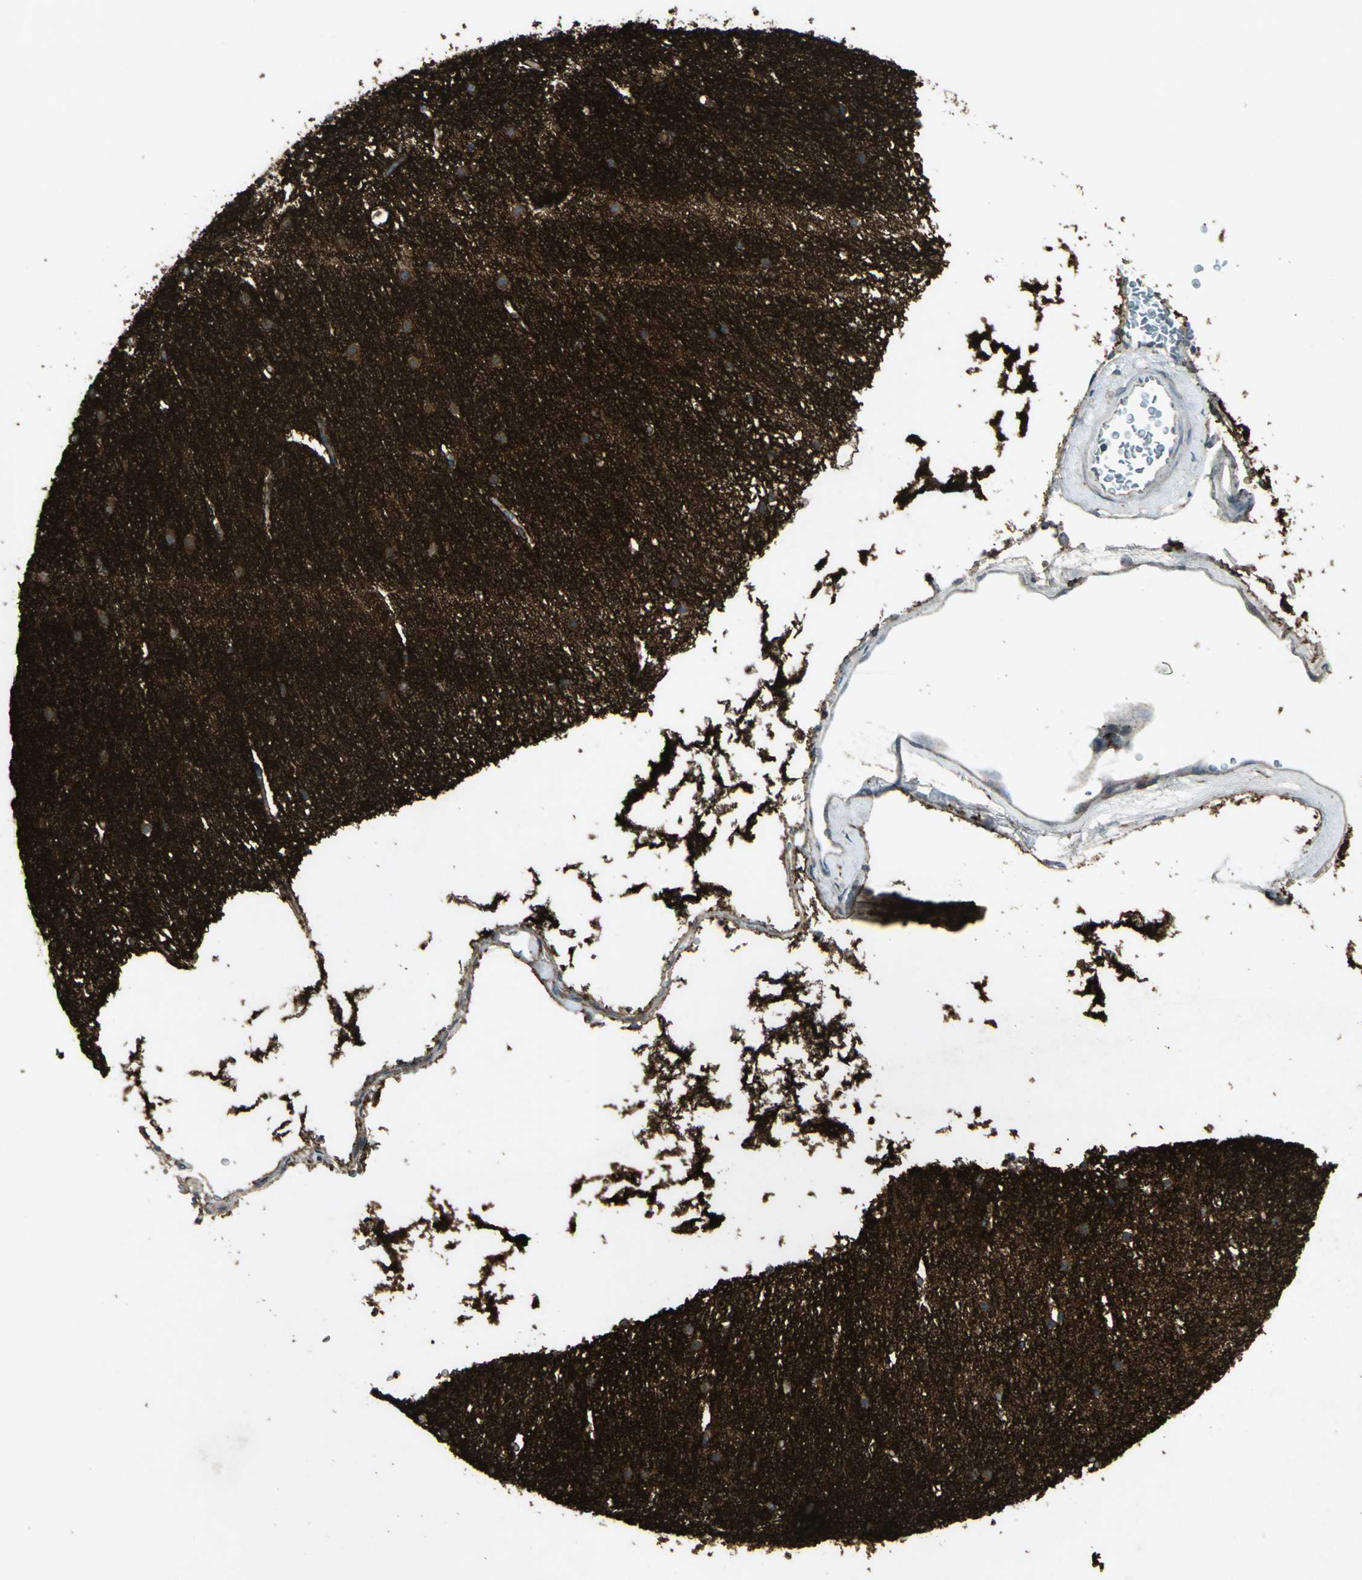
{"staining": {"intensity": "moderate", "quantity": ">75%", "location": "cytoplasmic/membranous"}, "tissue": "cerebellum", "cell_type": "Cells in molecular layer", "image_type": "normal", "snomed": [{"axis": "morphology", "description": "Normal tissue, NOS"}, {"axis": "topography", "description": "Cerebellum"}], "caption": "Moderate cytoplasmic/membranous expression is appreciated in approximately >75% of cells in molecular layer in normal cerebellum. Nuclei are stained in blue.", "gene": "SEPTIN4", "patient": {"sex": "female", "age": 19}}